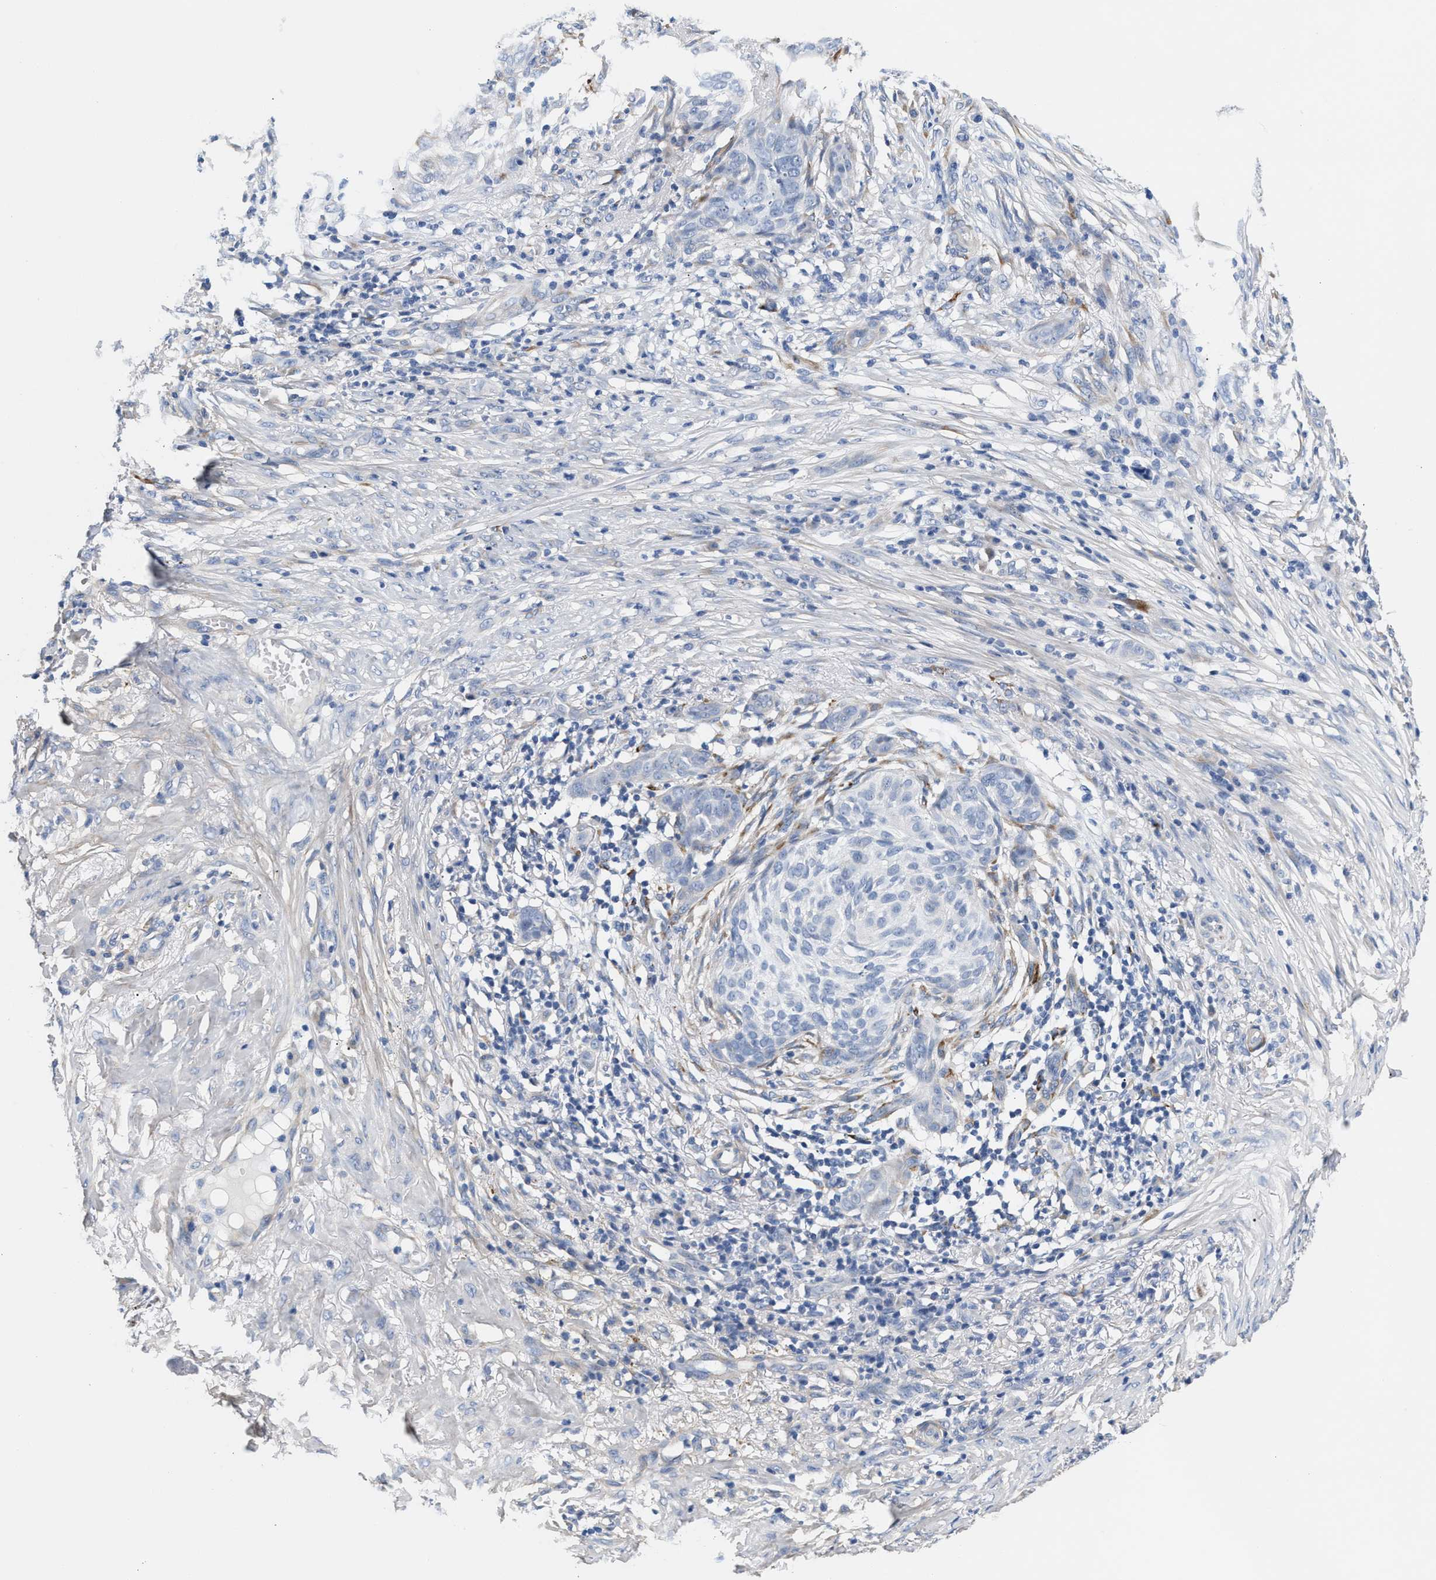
{"staining": {"intensity": "negative", "quantity": "none", "location": "none"}, "tissue": "skin cancer", "cell_type": "Tumor cells", "image_type": "cancer", "snomed": [{"axis": "morphology", "description": "Basal cell carcinoma"}, {"axis": "topography", "description": "Skin"}], "caption": "DAB (3,3'-diaminobenzidine) immunohistochemical staining of skin cancer exhibits no significant staining in tumor cells. (DAB immunohistochemistry visualized using brightfield microscopy, high magnification).", "gene": "ACTL7B", "patient": {"sex": "male", "age": 85}}